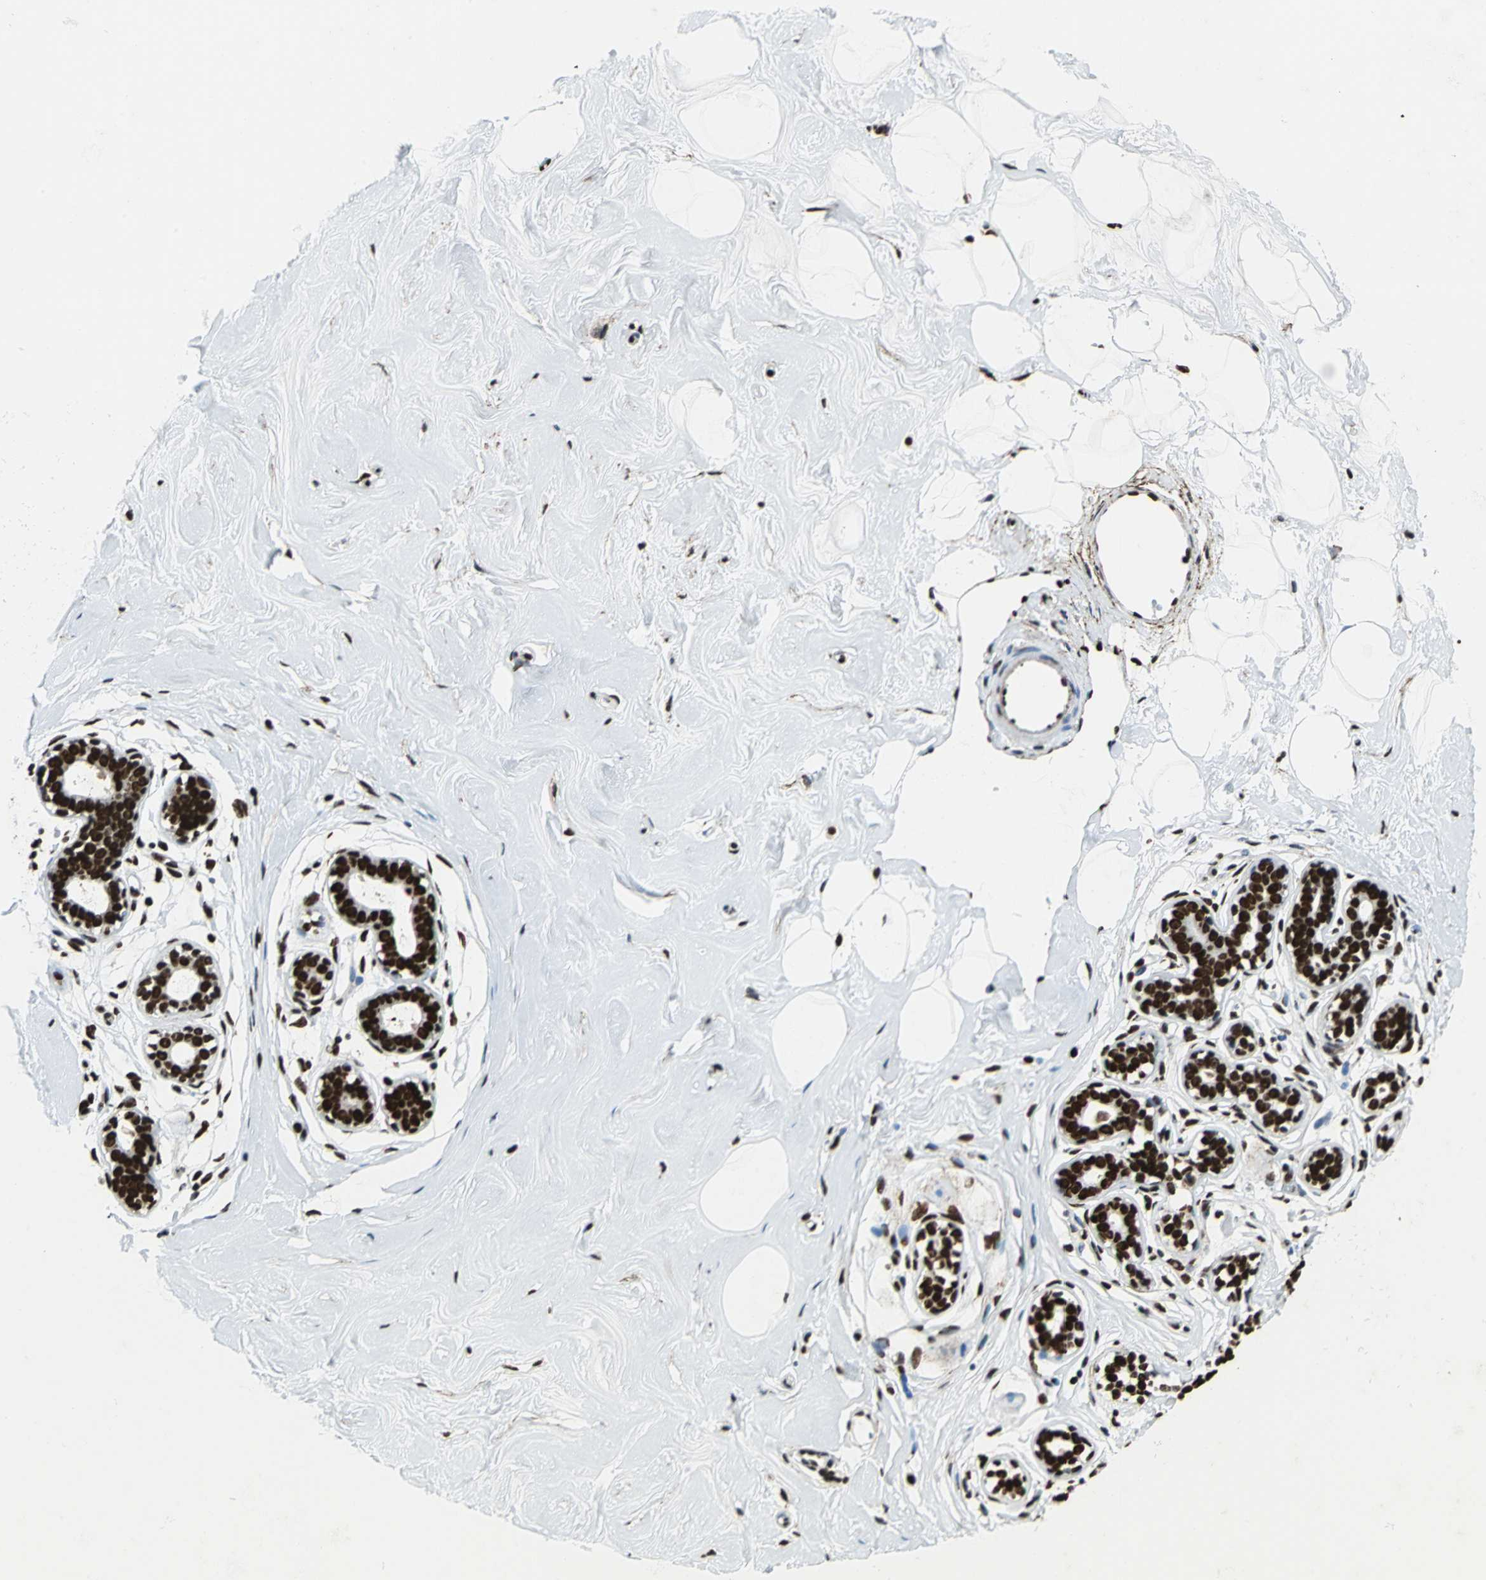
{"staining": {"intensity": "strong", "quantity": "25%-75%", "location": "nuclear"}, "tissue": "breast", "cell_type": "Adipocytes", "image_type": "normal", "snomed": [{"axis": "morphology", "description": "Normal tissue, NOS"}, {"axis": "topography", "description": "Breast"}], "caption": "An image of human breast stained for a protein shows strong nuclear brown staining in adipocytes. Nuclei are stained in blue.", "gene": "APEX1", "patient": {"sex": "female", "age": 23}}